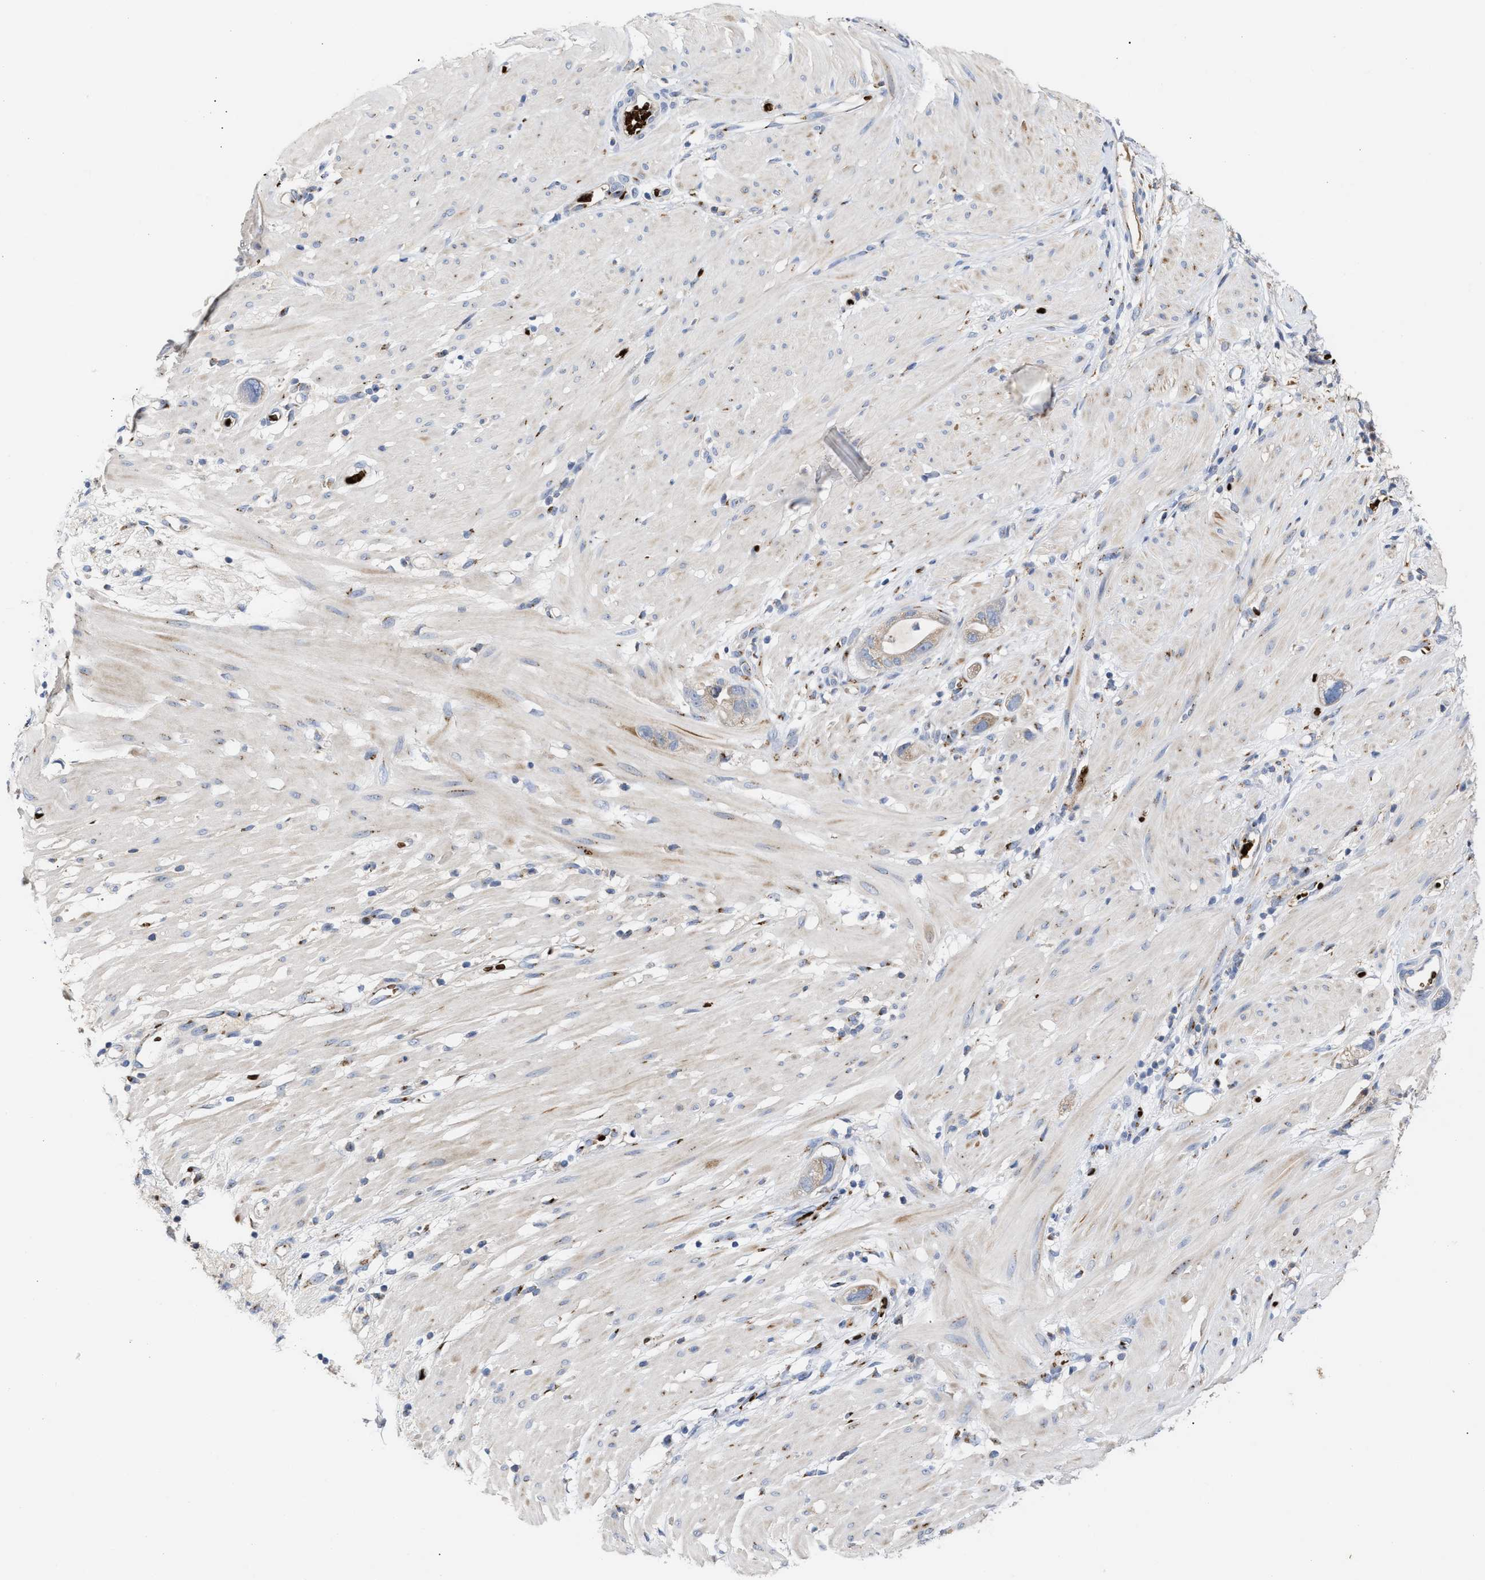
{"staining": {"intensity": "weak", "quantity": "25%-75%", "location": "cytoplasmic/membranous"}, "tissue": "stomach cancer", "cell_type": "Tumor cells", "image_type": "cancer", "snomed": [{"axis": "morphology", "description": "Adenocarcinoma, NOS"}, {"axis": "topography", "description": "Stomach"}, {"axis": "topography", "description": "Stomach, lower"}], "caption": "Human adenocarcinoma (stomach) stained for a protein (brown) reveals weak cytoplasmic/membranous positive staining in about 25%-75% of tumor cells.", "gene": "CCL2", "patient": {"sex": "female", "age": 48}}